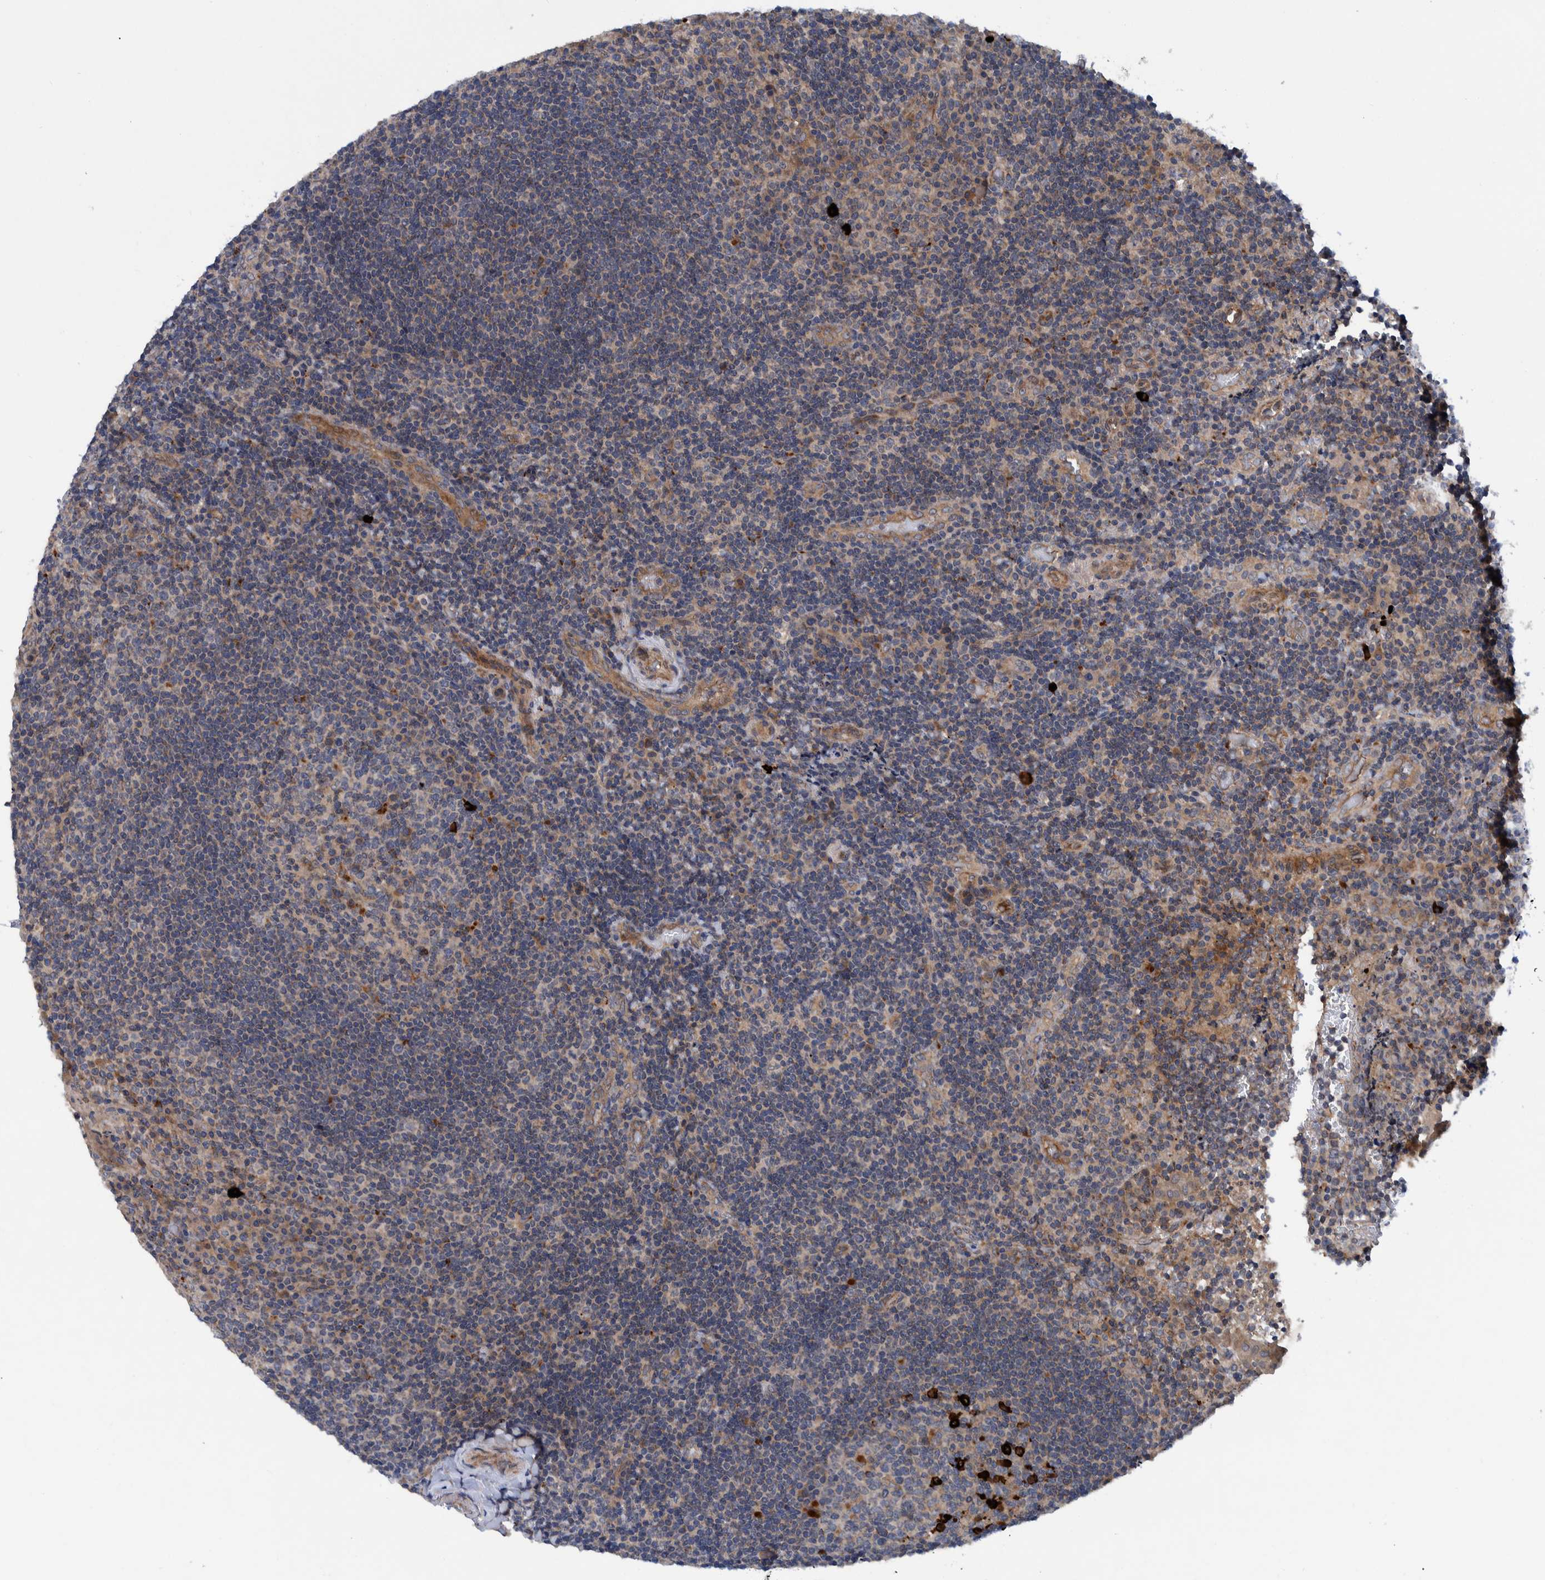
{"staining": {"intensity": "negative", "quantity": "none", "location": "none"}, "tissue": "lymphoma", "cell_type": "Tumor cells", "image_type": "cancer", "snomed": [{"axis": "morphology", "description": "Malignant lymphoma, non-Hodgkin's type, High grade"}, {"axis": "topography", "description": "Tonsil"}], "caption": "High power microscopy histopathology image of an immunohistochemistry micrograph of high-grade malignant lymphoma, non-Hodgkin's type, revealing no significant expression in tumor cells.", "gene": "ITIH3", "patient": {"sex": "female", "age": 36}}